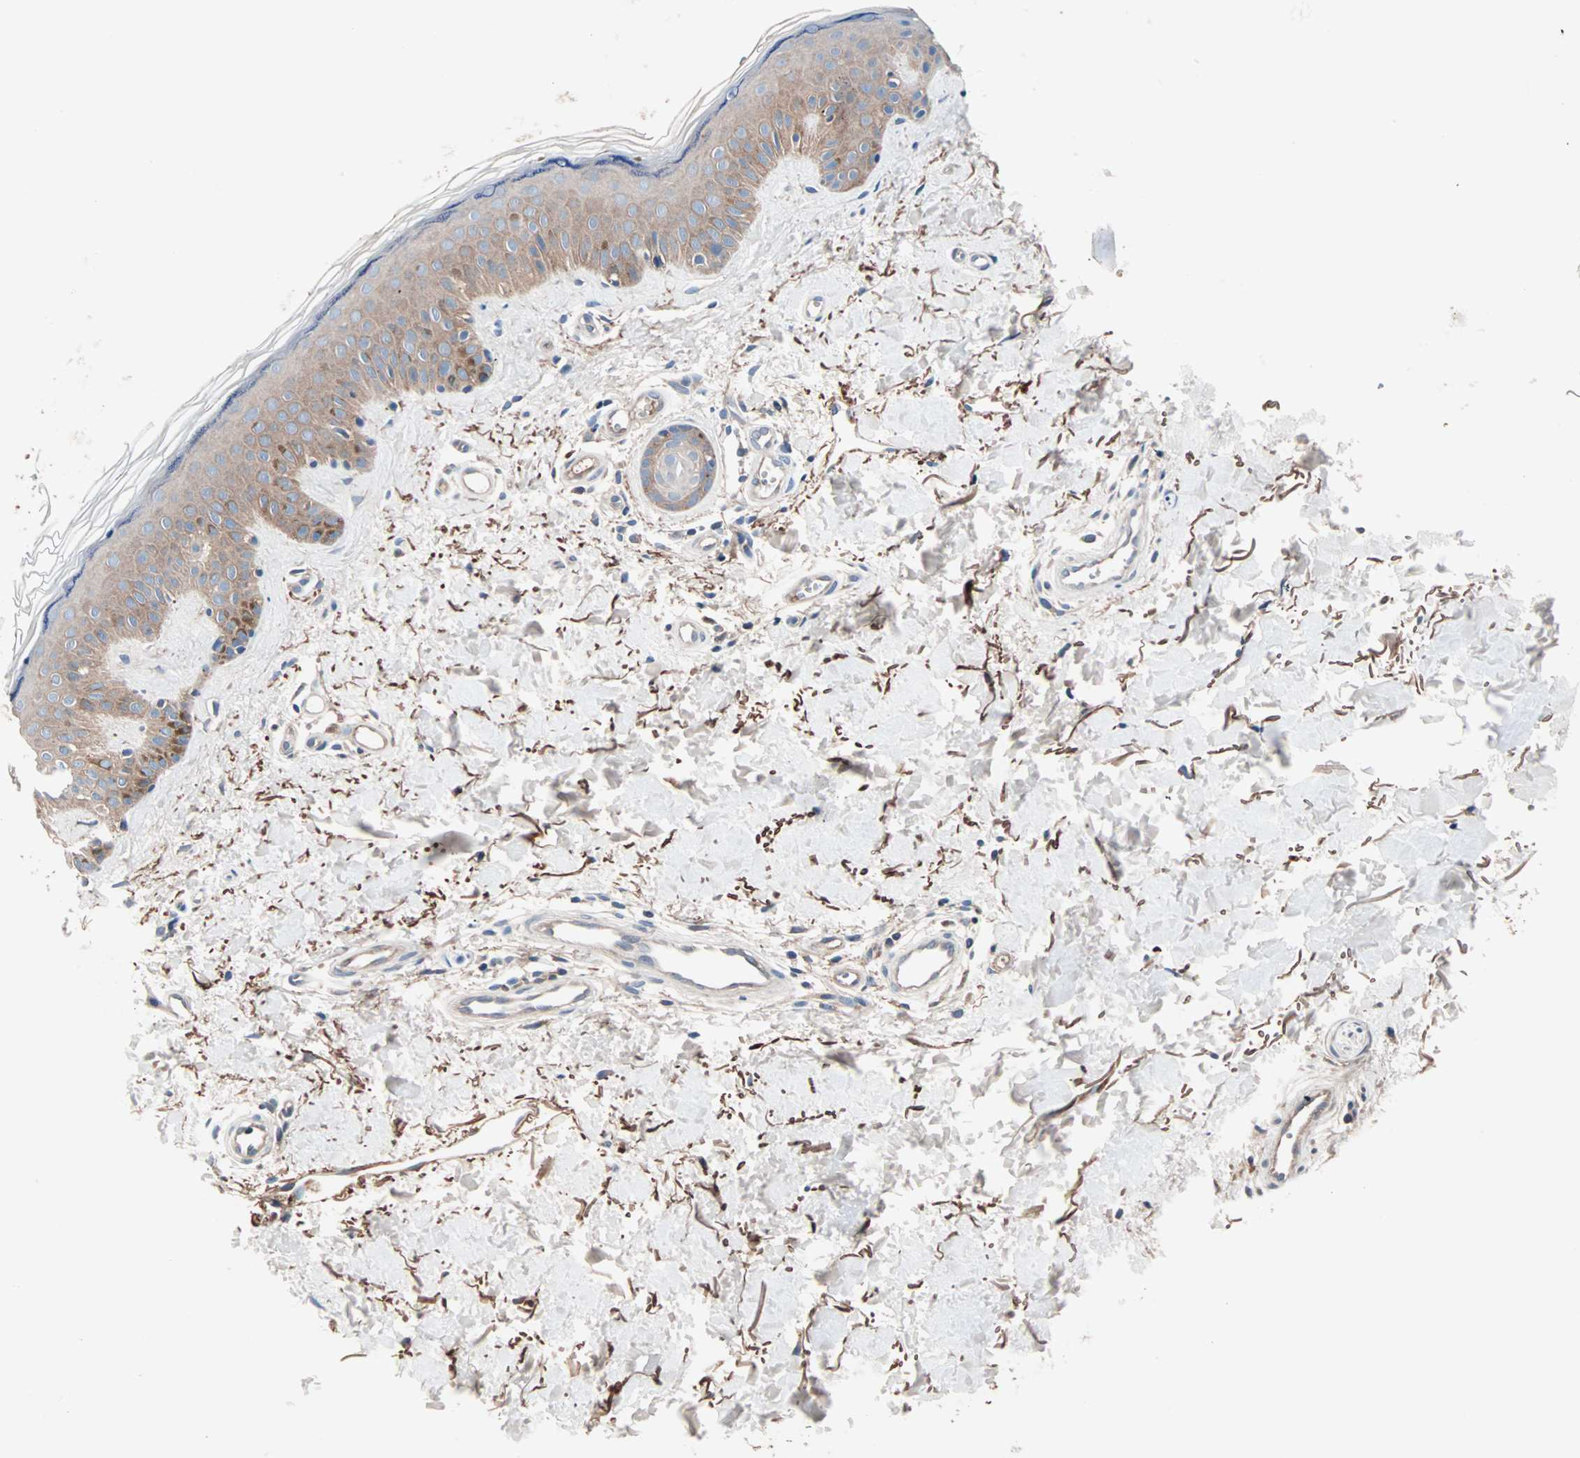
{"staining": {"intensity": "moderate", "quantity": ">75%", "location": "cytoplasmic/membranous"}, "tissue": "skin", "cell_type": "Fibroblasts", "image_type": "normal", "snomed": [{"axis": "morphology", "description": "Normal tissue, NOS"}, {"axis": "topography", "description": "Skin"}], "caption": "Fibroblasts demonstrate medium levels of moderate cytoplasmic/membranous staining in approximately >75% of cells in benign skin.", "gene": "CAD", "patient": {"sex": "male", "age": 67}}